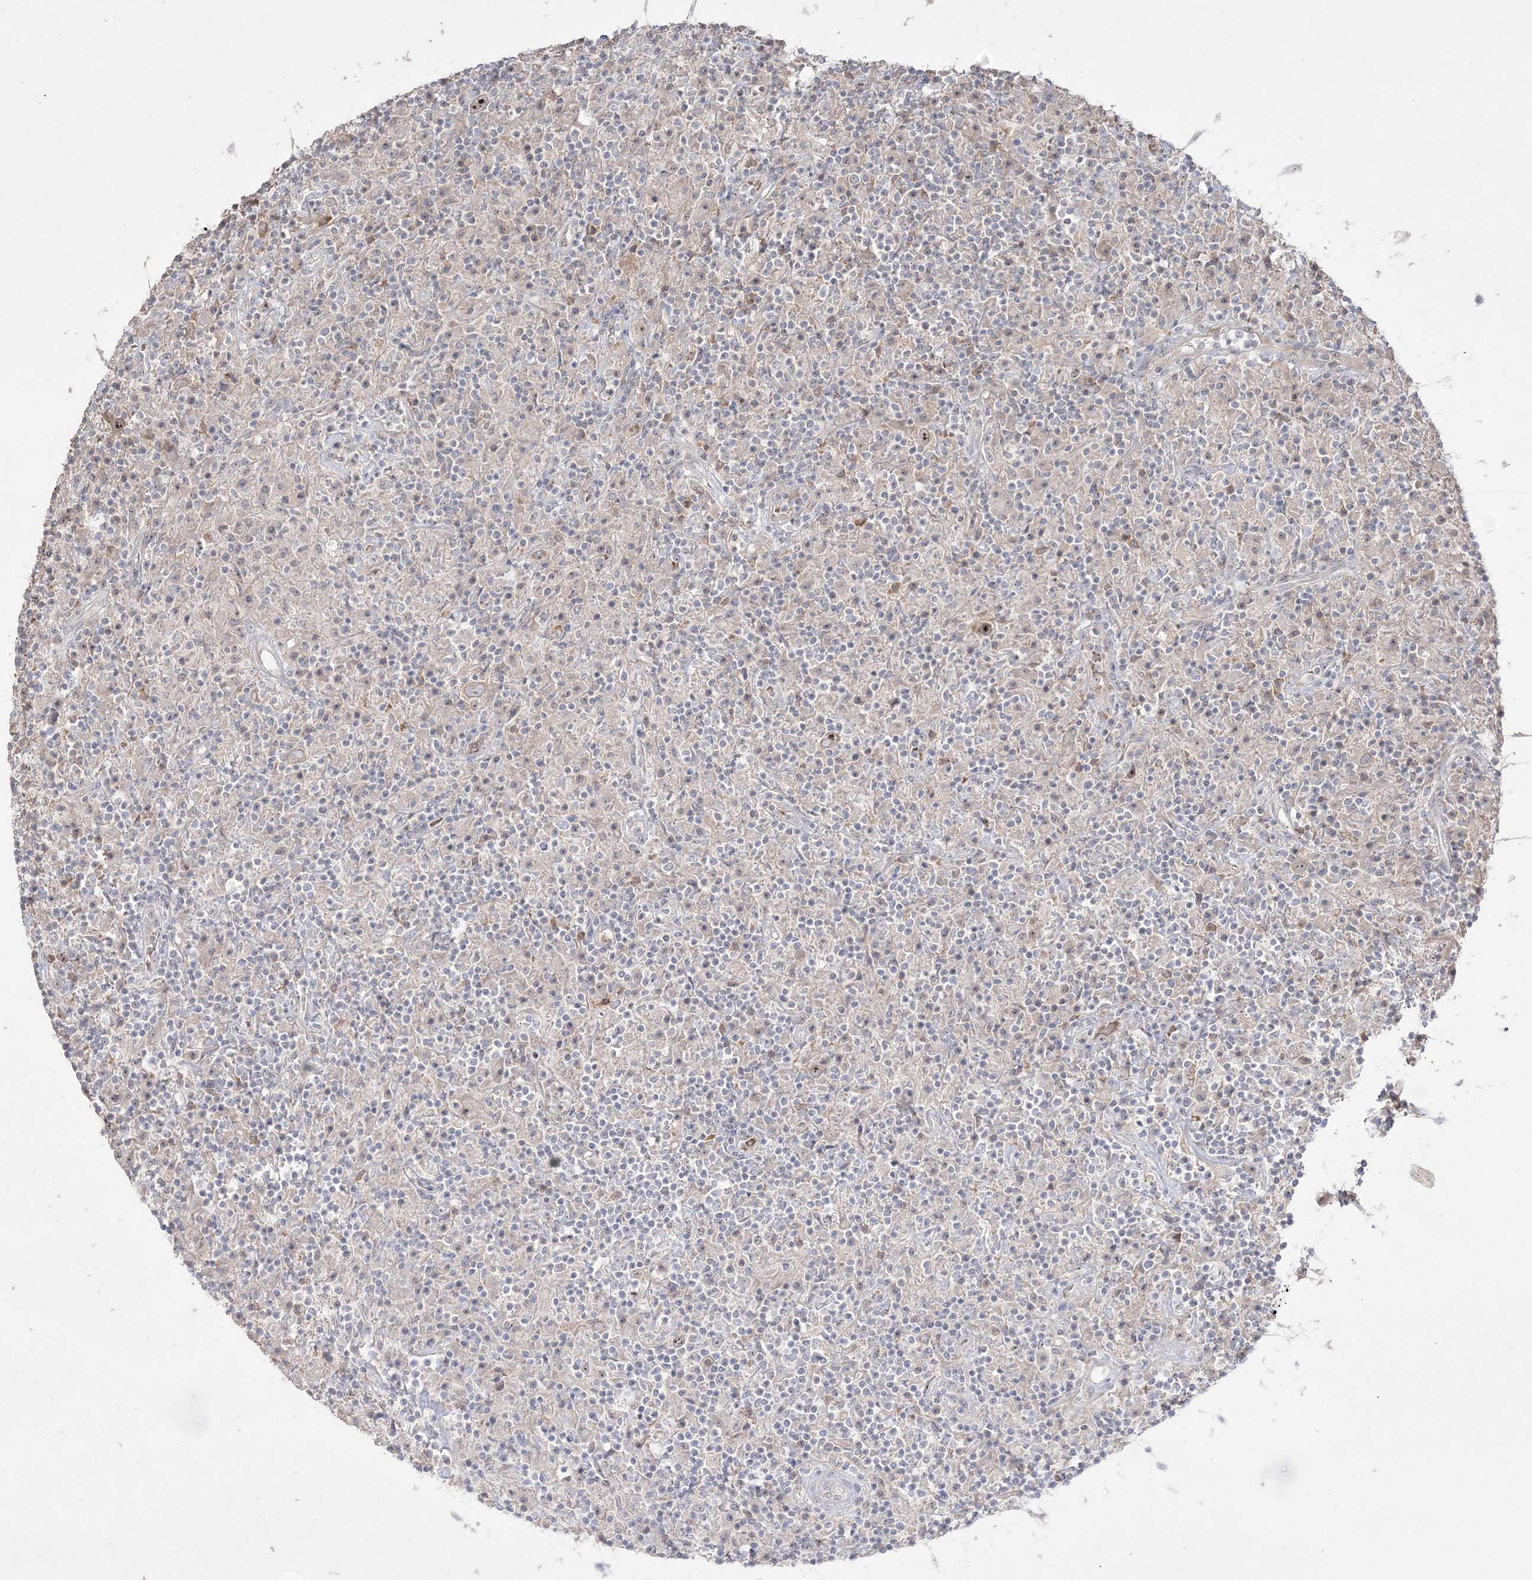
{"staining": {"intensity": "strong", "quantity": ">75%", "location": "nuclear"}, "tissue": "lymphoma", "cell_type": "Tumor cells", "image_type": "cancer", "snomed": [{"axis": "morphology", "description": "Hodgkin's disease, NOS"}, {"axis": "topography", "description": "Lymph node"}], "caption": "This is a micrograph of immunohistochemistry staining of lymphoma, which shows strong positivity in the nuclear of tumor cells.", "gene": "NOP16", "patient": {"sex": "male", "age": 70}}